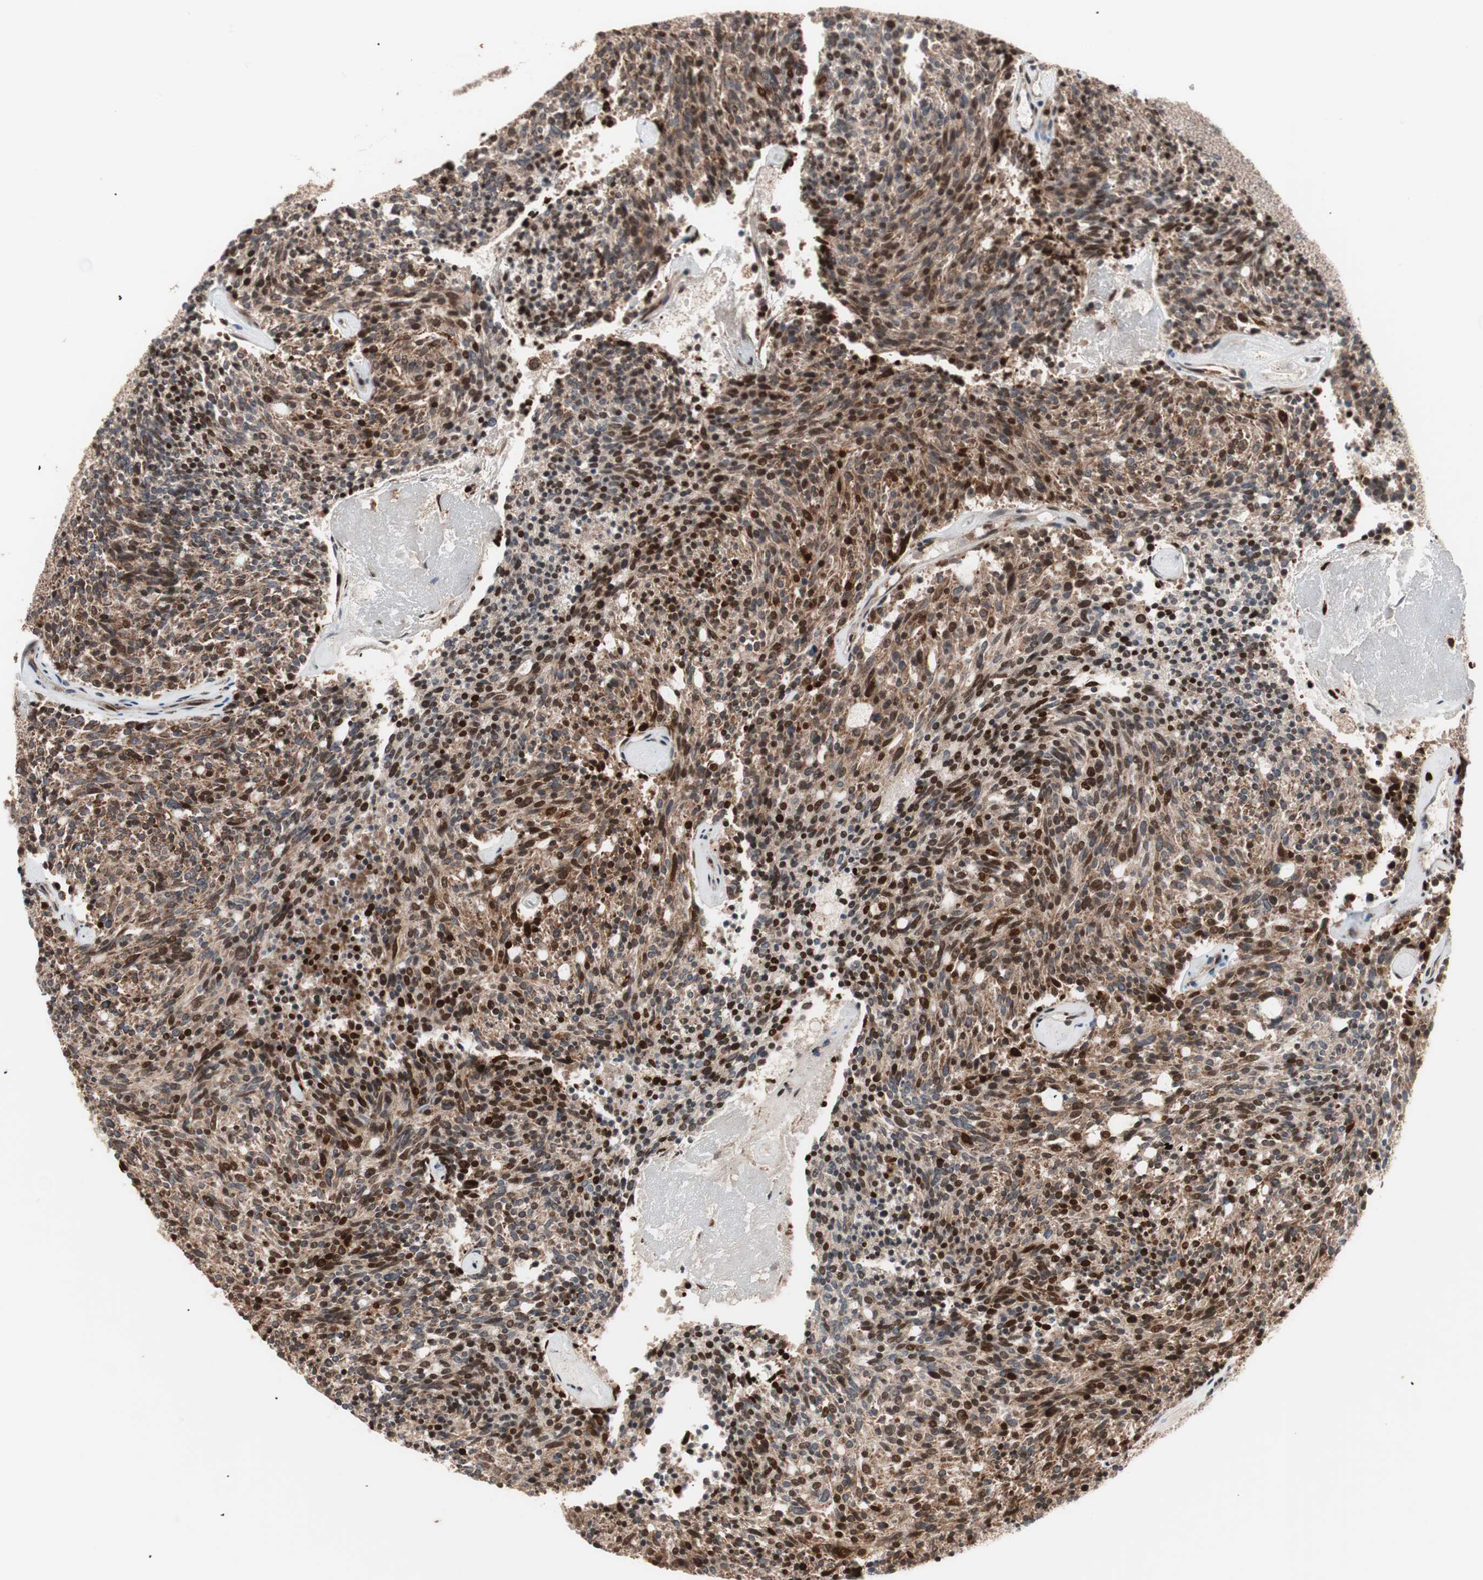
{"staining": {"intensity": "strong", "quantity": ">75%", "location": "cytoplasmic/membranous,nuclear"}, "tissue": "carcinoid", "cell_type": "Tumor cells", "image_type": "cancer", "snomed": [{"axis": "morphology", "description": "Carcinoid, malignant, NOS"}, {"axis": "topography", "description": "Pancreas"}], "caption": "The histopathology image reveals staining of malignant carcinoid, revealing strong cytoplasmic/membranous and nuclear protein expression (brown color) within tumor cells.", "gene": "NF2", "patient": {"sex": "female", "age": 54}}